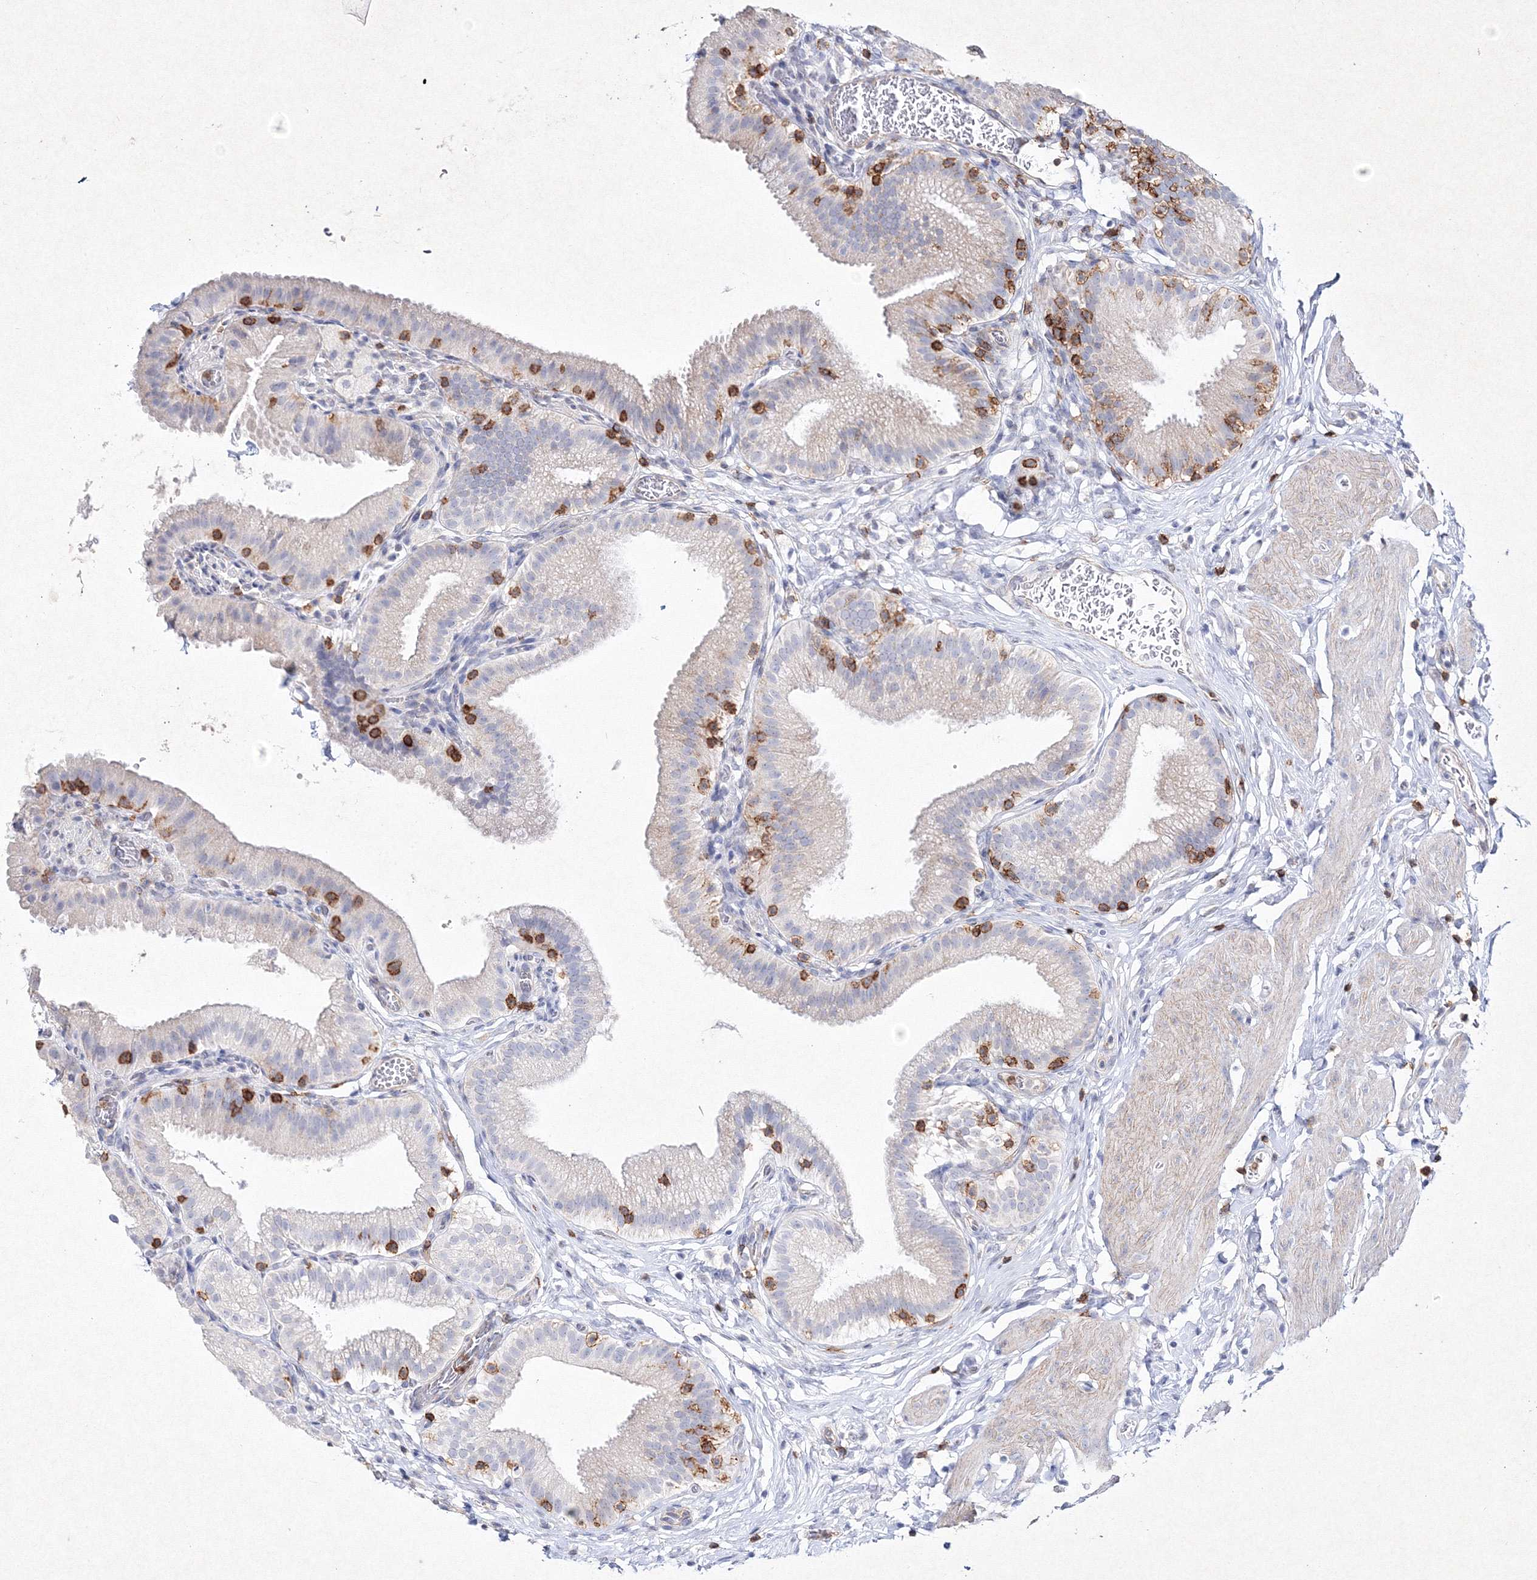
{"staining": {"intensity": "negative", "quantity": "none", "location": "none"}, "tissue": "gallbladder", "cell_type": "Glandular cells", "image_type": "normal", "snomed": [{"axis": "morphology", "description": "Normal tissue, NOS"}, {"axis": "topography", "description": "Gallbladder"}], "caption": "Immunohistochemistry photomicrograph of benign human gallbladder stained for a protein (brown), which demonstrates no staining in glandular cells.", "gene": "HCST", "patient": {"sex": "male", "age": 54}}